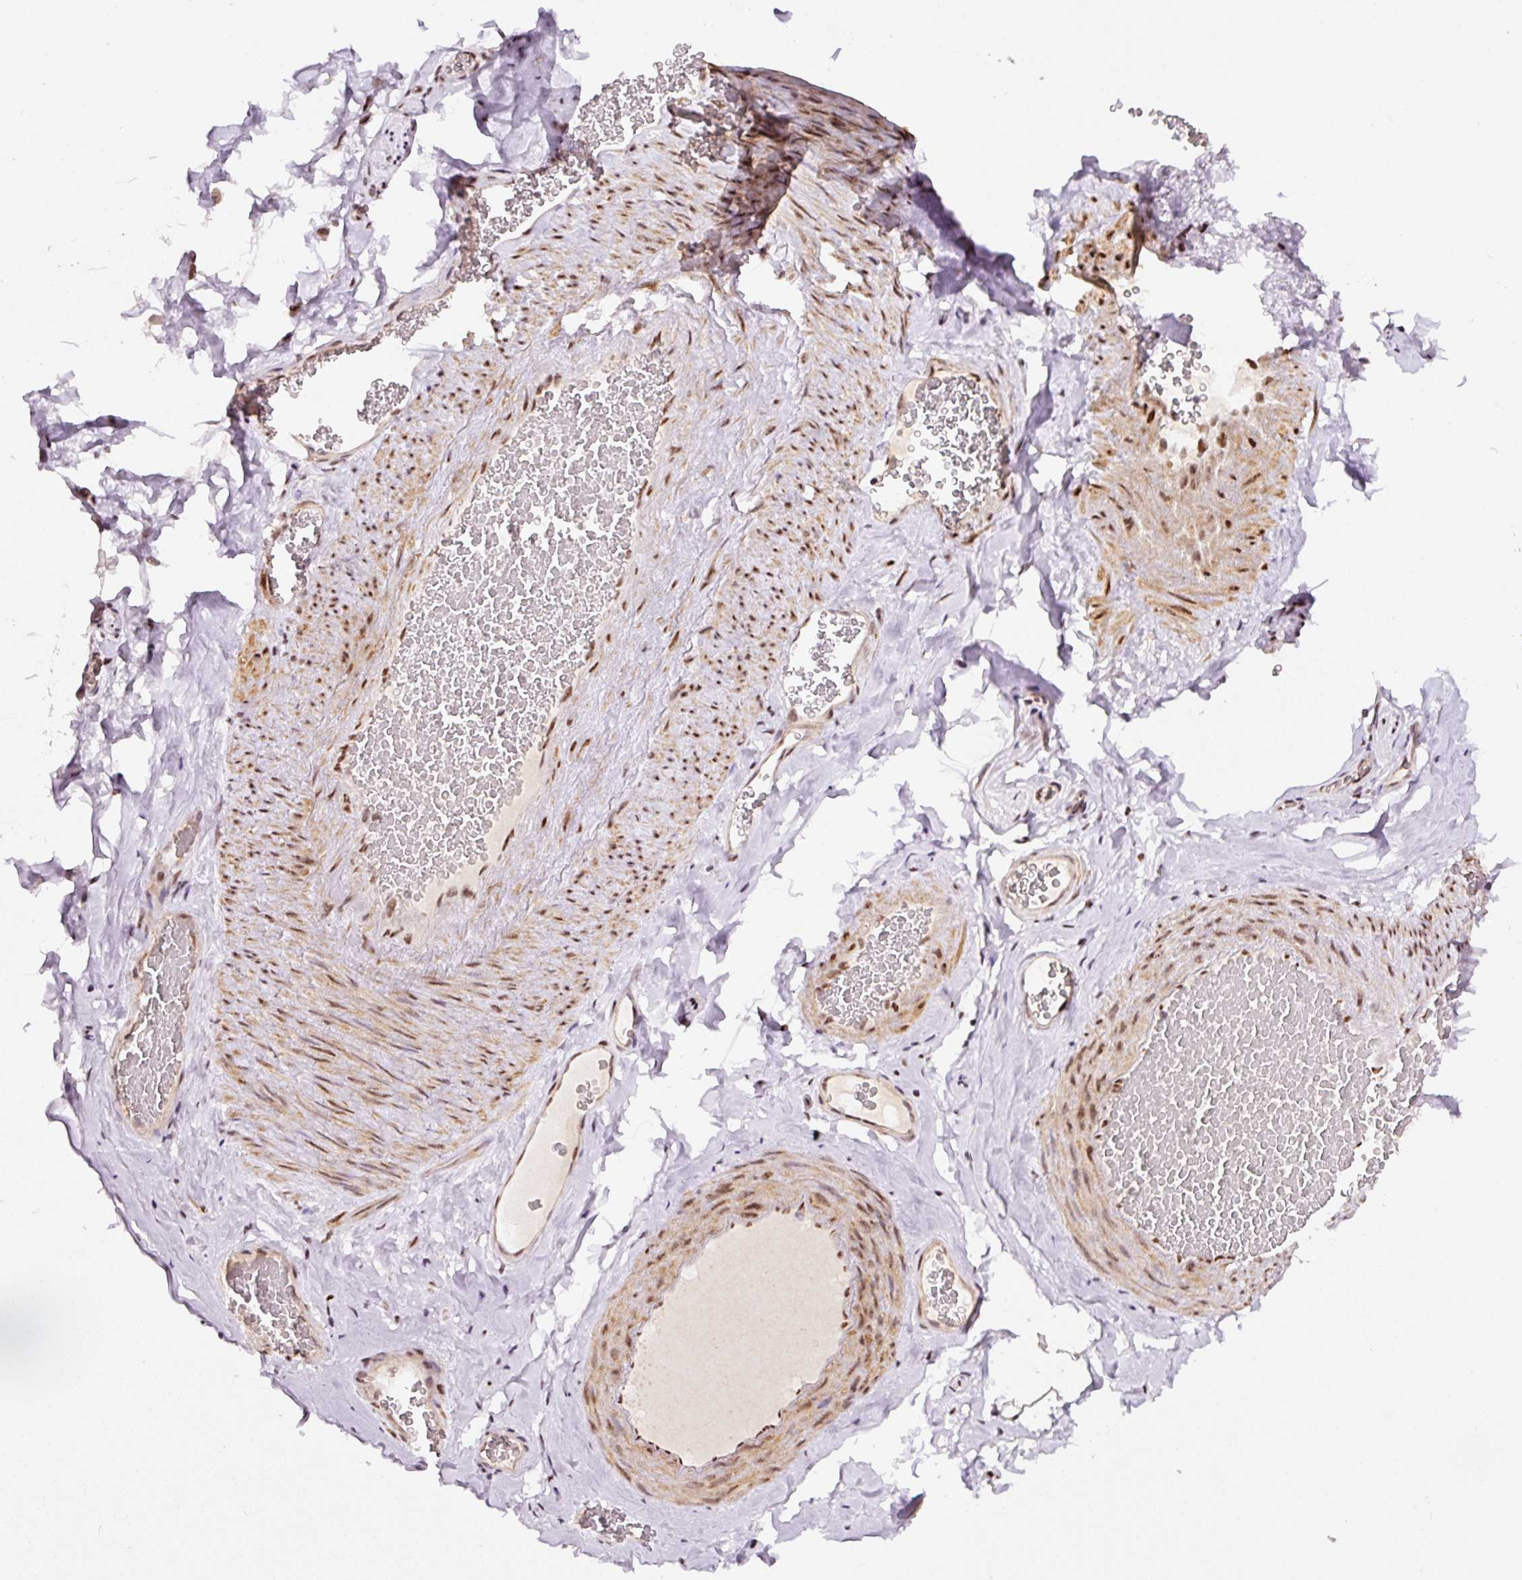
{"staining": {"intensity": "moderate", "quantity": "25%-75%", "location": "nuclear"}, "tissue": "adipose tissue", "cell_type": "Adipocytes", "image_type": "normal", "snomed": [{"axis": "morphology", "description": "Normal tissue, NOS"}, {"axis": "topography", "description": "Vascular tissue"}, {"axis": "topography", "description": "Peripheral nerve tissue"}], "caption": "Protein expression analysis of benign adipose tissue shows moderate nuclear staining in about 25%-75% of adipocytes. (brown staining indicates protein expression, while blue staining denotes nuclei).", "gene": "HNRNPC", "patient": {"sex": "male", "age": 41}}